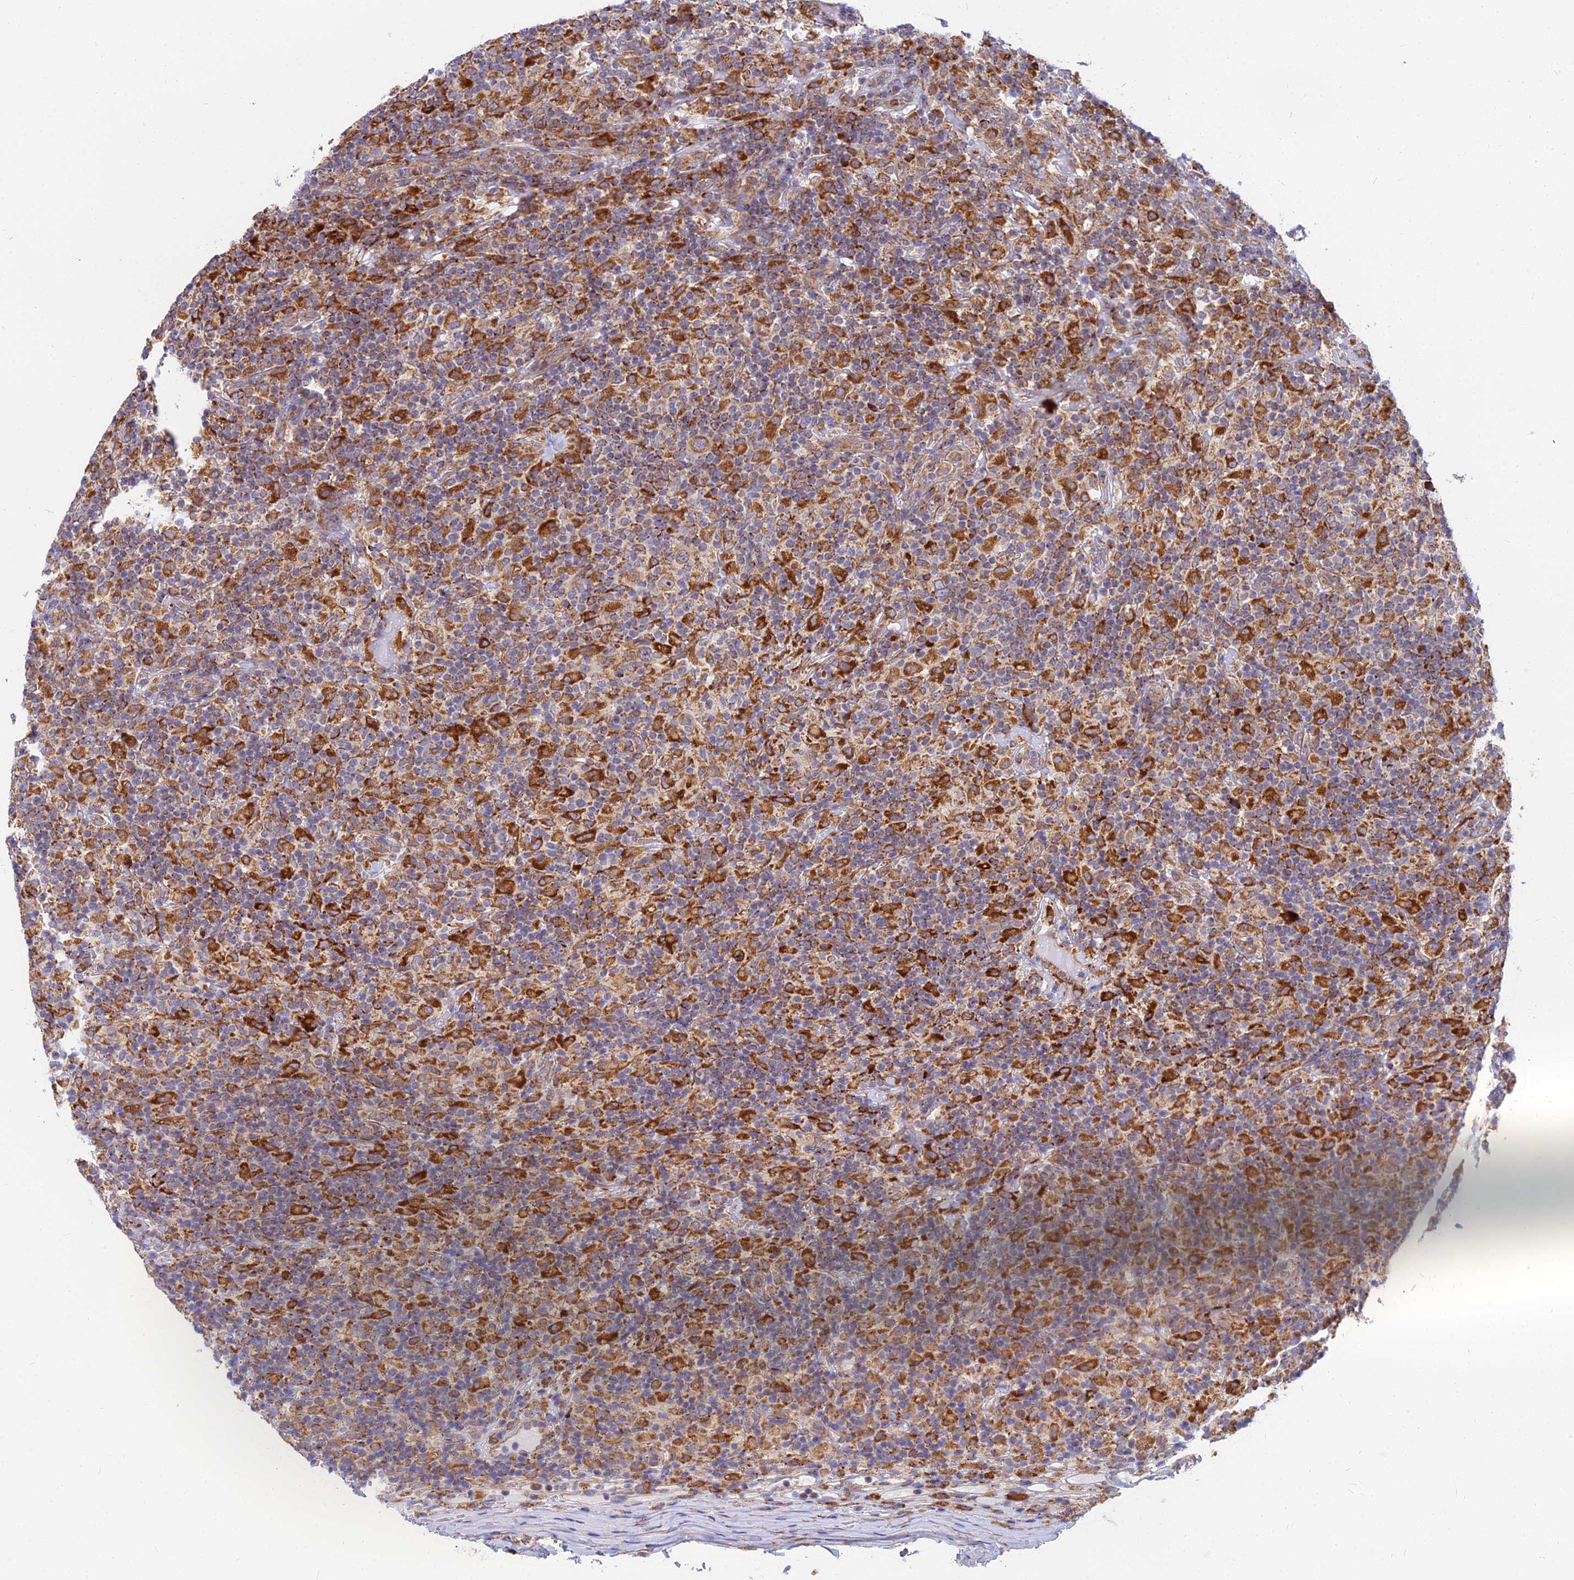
{"staining": {"intensity": "strong", "quantity": ">75%", "location": "cytoplasmic/membranous"}, "tissue": "lymphoma", "cell_type": "Tumor cells", "image_type": "cancer", "snomed": [{"axis": "morphology", "description": "Hodgkin's disease, NOS"}, {"axis": "topography", "description": "Lymph node"}], "caption": "Immunohistochemistry (IHC) histopathology image of human lymphoma stained for a protein (brown), which displays high levels of strong cytoplasmic/membranous expression in approximately >75% of tumor cells.", "gene": "CCT6B", "patient": {"sex": "male", "age": 70}}